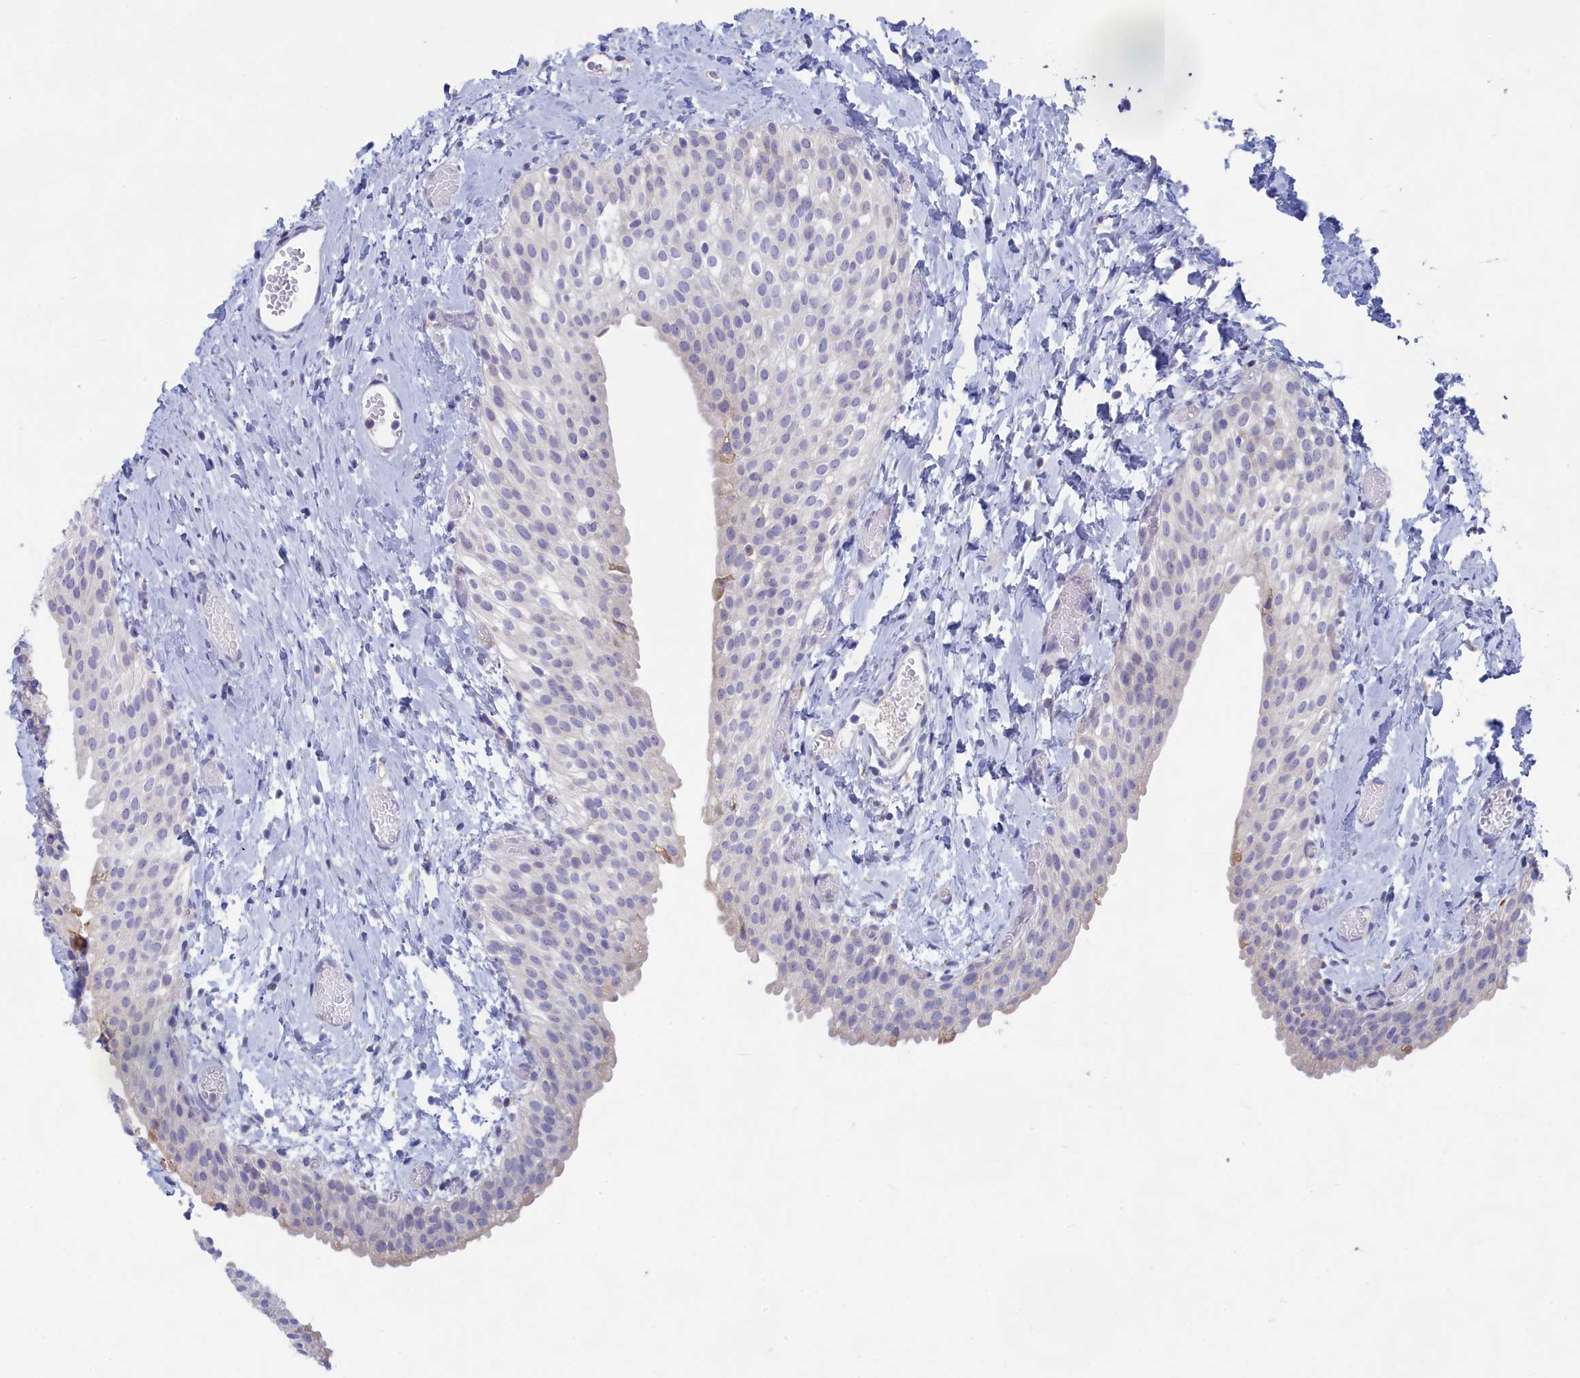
{"staining": {"intensity": "negative", "quantity": "none", "location": "none"}, "tissue": "urinary bladder", "cell_type": "Urothelial cells", "image_type": "normal", "snomed": [{"axis": "morphology", "description": "Normal tissue, NOS"}, {"axis": "topography", "description": "Urinary bladder"}], "caption": "This photomicrograph is of normal urinary bladder stained with IHC to label a protein in brown with the nuclei are counter-stained blue. There is no expression in urothelial cells.", "gene": "WDR35", "patient": {"sex": "male", "age": 1}}